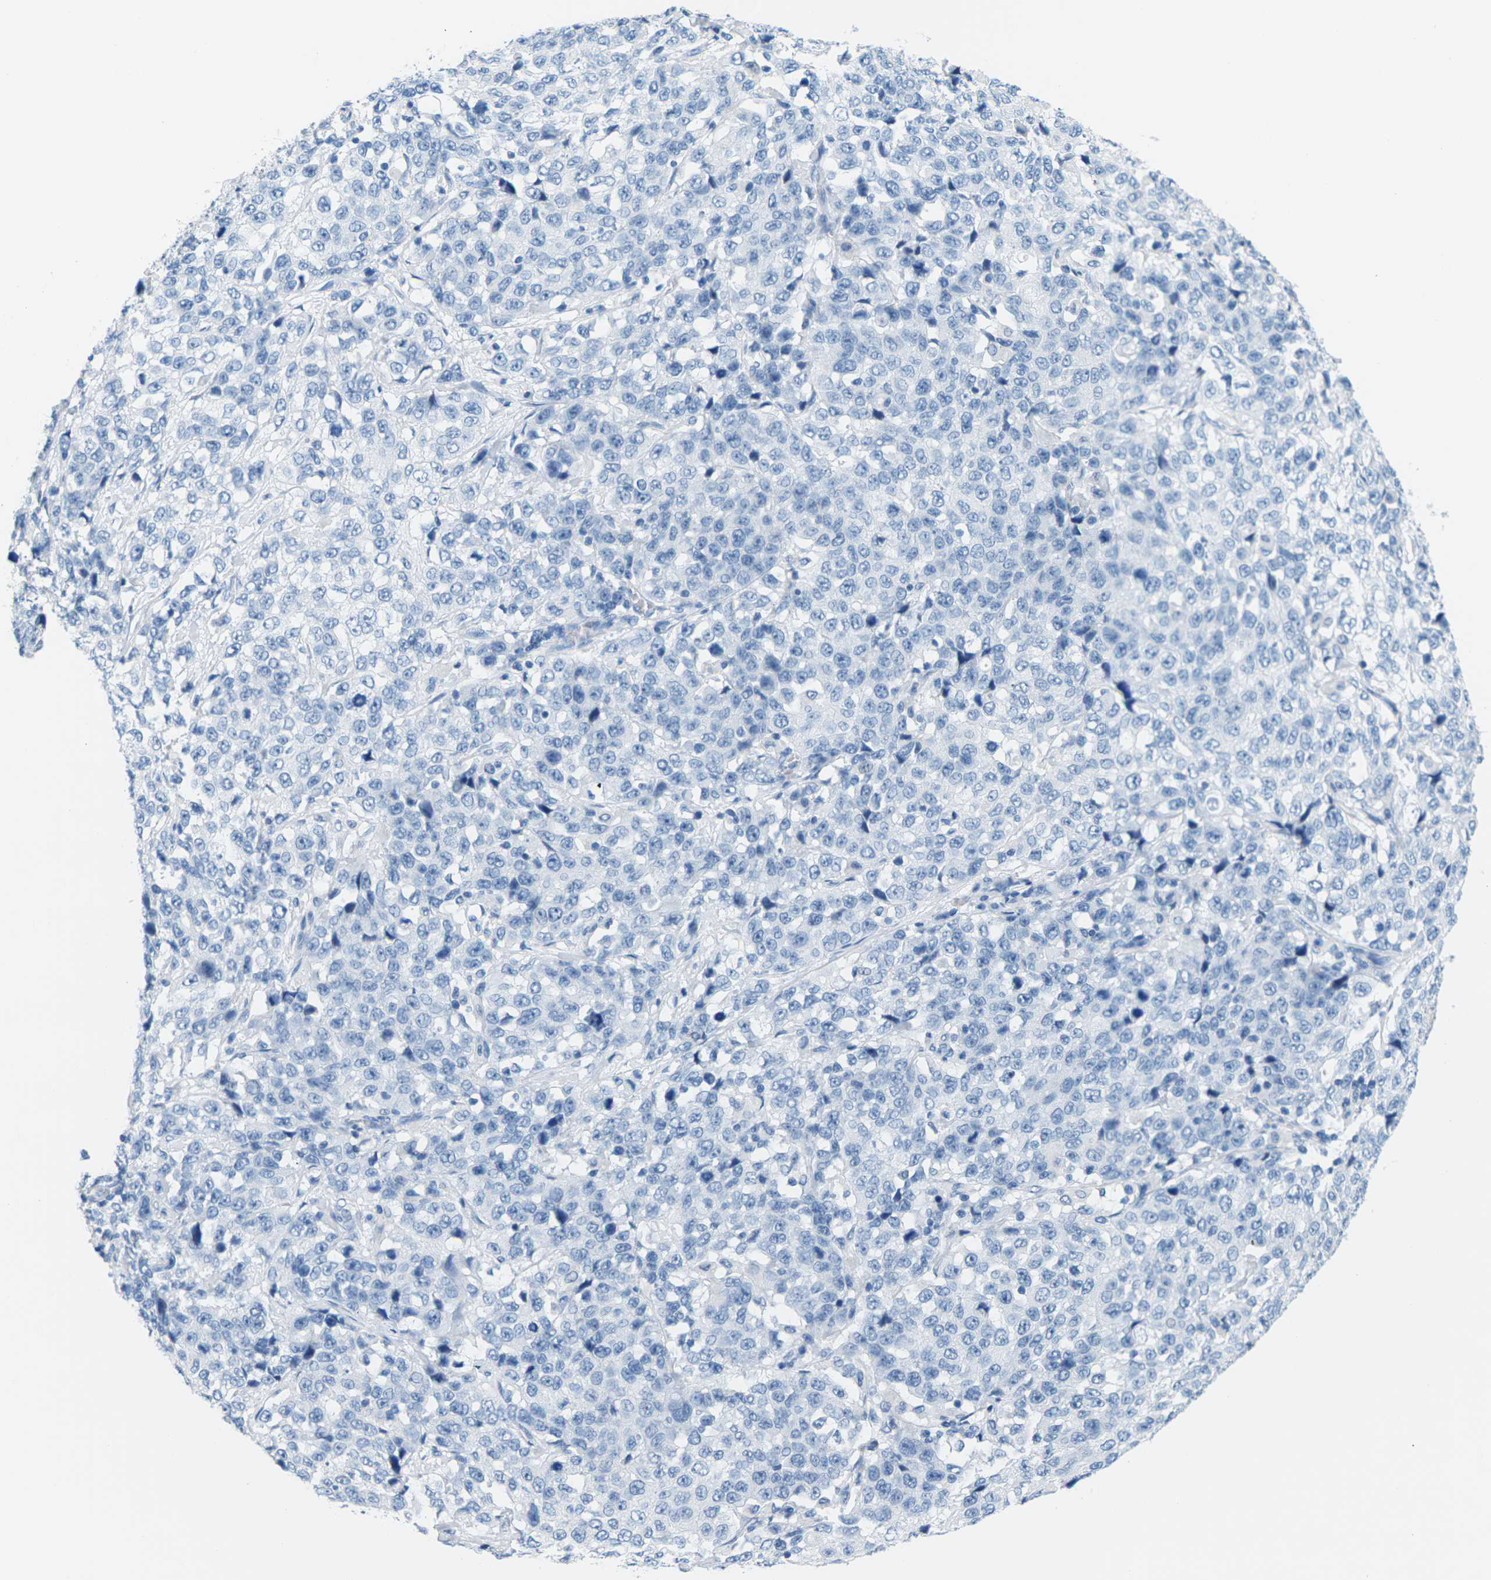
{"staining": {"intensity": "negative", "quantity": "none", "location": "none"}, "tissue": "stomach cancer", "cell_type": "Tumor cells", "image_type": "cancer", "snomed": [{"axis": "morphology", "description": "Normal tissue, NOS"}, {"axis": "morphology", "description": "Adenocarcinoma, NOS"}, {"axis": "topography", "description": "Stomach"}], "caption": "The immunohistochemistry (IHC) micrograph has no significant expression in tumor cells of stomach cancer tissue.", "gene": "SLC12A1", "patient": {"sex": "male", "age": 48}}